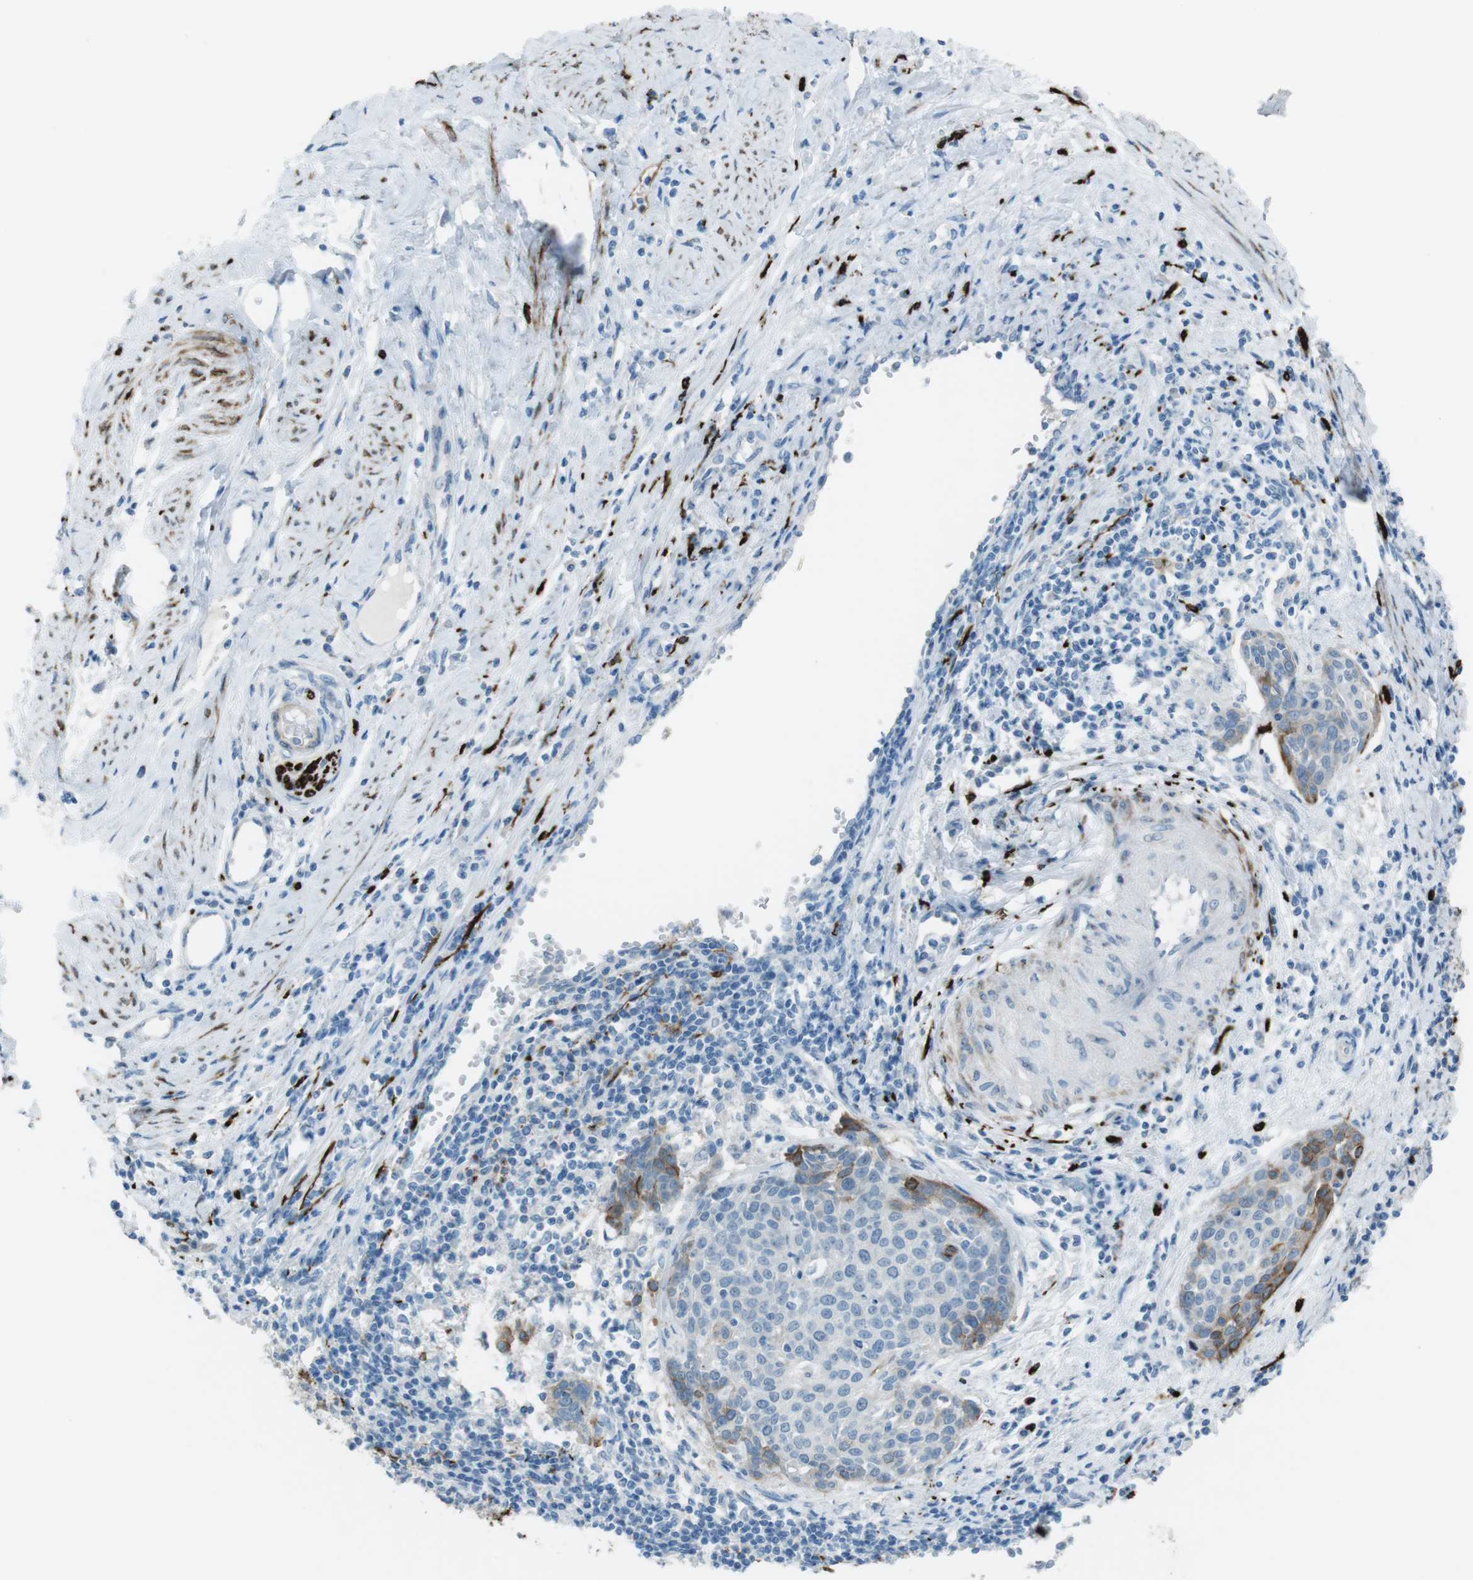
{"staining": {"intensity": "negative", "quantity": "none", "location": "none"}, "tissue": "cervical cancer", "cell_type": "Tumor cells", "image_type": "cancer", "snomed": [{"axis": "morphology", "description": "Squamous cell carcinoma, NOS"}, {"axis": "topography", "description": "Cervix"}], "caption": "DAB immunohistochemical staining of human cervical cancer (squamous cell carcinoma) displays no significant expression in tumor cells.", "gene": "TUBB2A", "patient": {"sex": "female", "age": 38}}